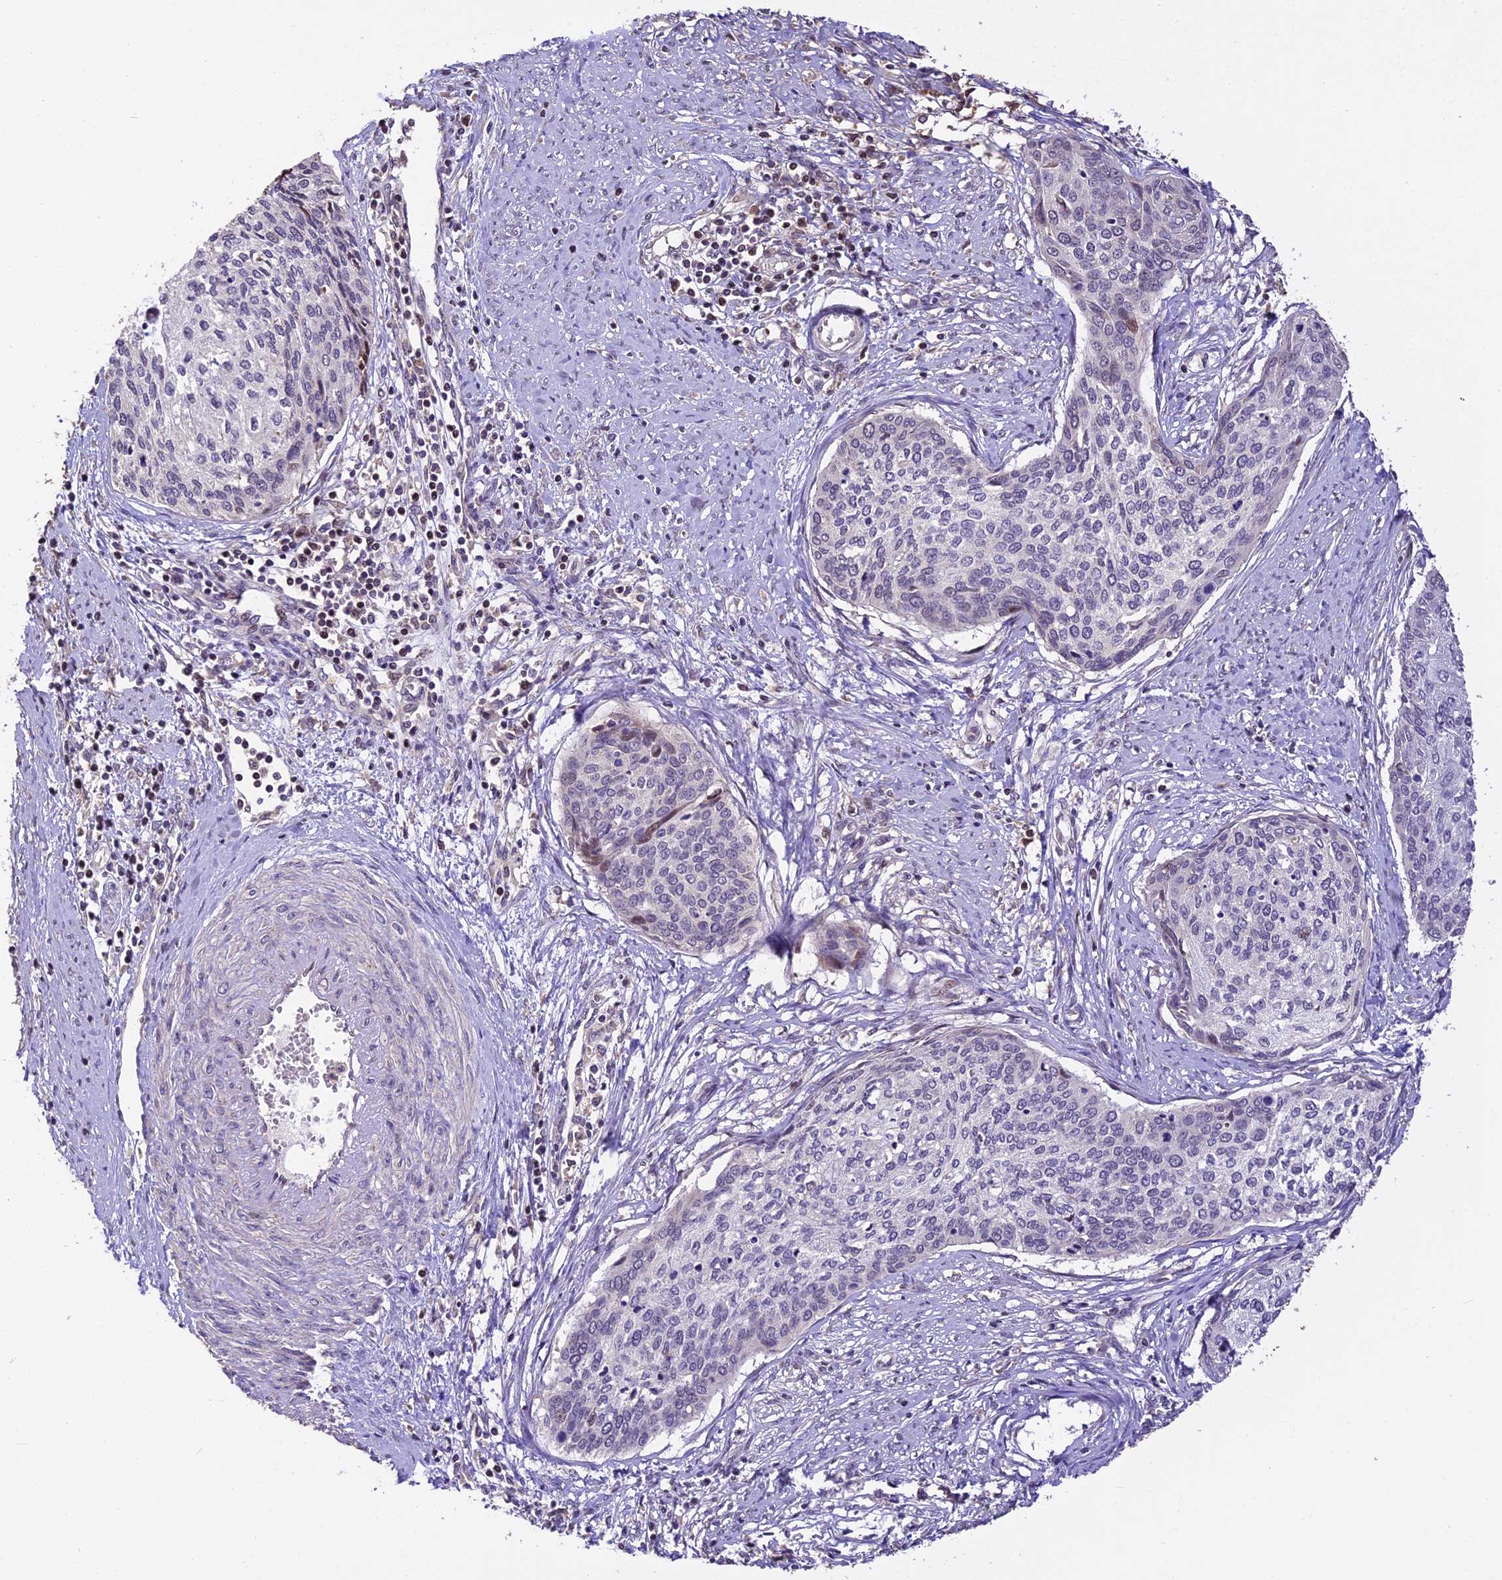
{"staining": {"intensity": "negative", "quantity": "none", "location": "none"}, "tissue": "cervical cancer", "cell_type": "Tumor cells", "image_type": "cancer", "snomed": [{"axis": "morphology", "description": "Squamous cell carcinoma, NOS"}, {"axis": "topography", "description": "Cervix"}], "caption": "Photomicrograph shows no significant protein staining in tumor cells of cervical cancer (squamous cell carcinoma). (Stains: DAB (3,3'-diaminobenzidine) immunohistochemistry with hematoxylin counter stain, Microscopy: brightfield microscopy at high magnification).", "gene": "DGKH", "patient": {"sex": "female", "age": 37}}